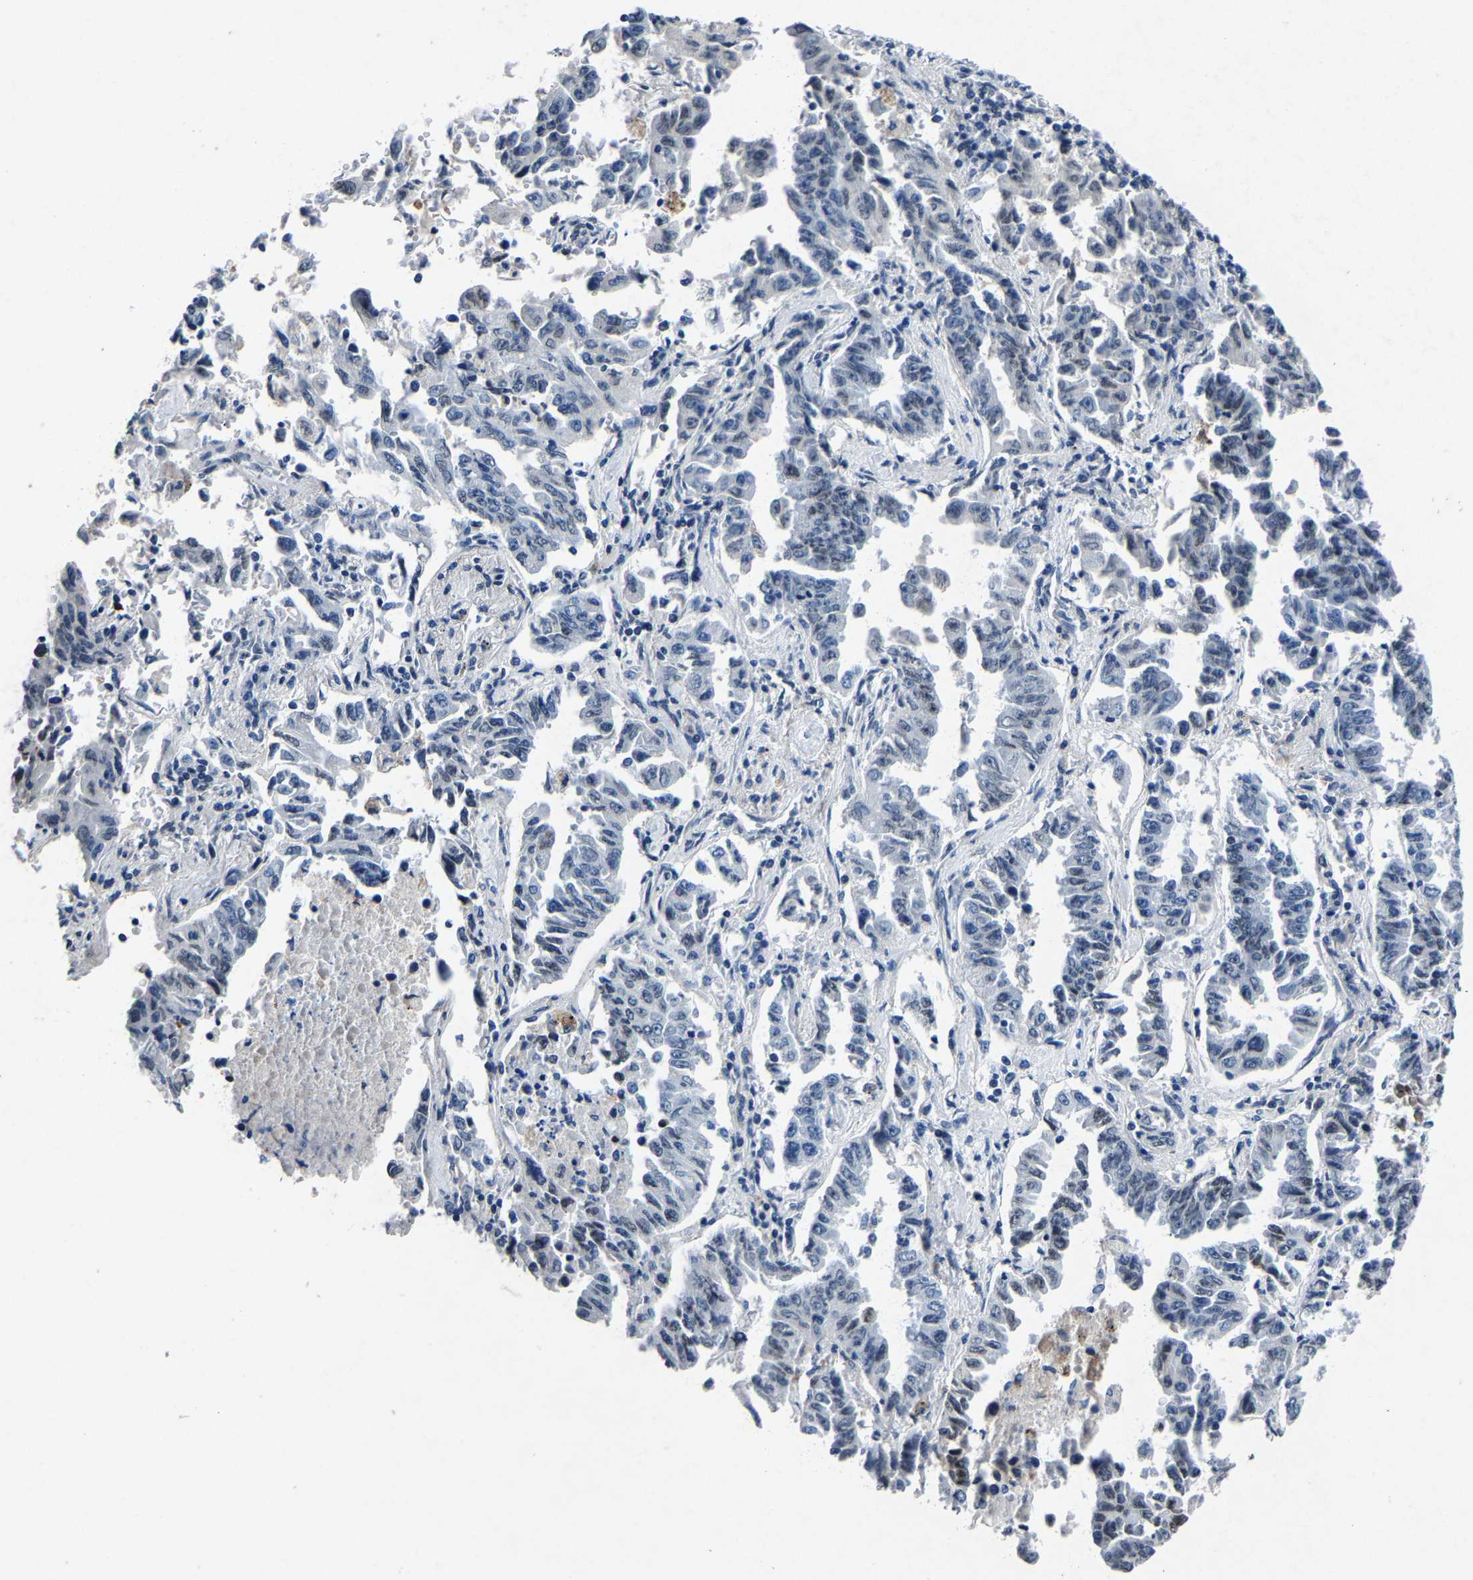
{"staining": {"intensity": "negative", "quantity": "none", "location": "none"}, "tissue": "lung cancer", "cell_type": "Tumor cells", "image_type": "cancer", "snomed": [{"axis": "morphology", "description": "Adenocarcinoma, NOS"}, {"axis": "topography", "description": "Lung"}], "caption": "Lung cancer stained for a protein using IHC displays no staining tumor cells.", "gene": "UBN2", "patient": {"sex": "female", "age": 51}}